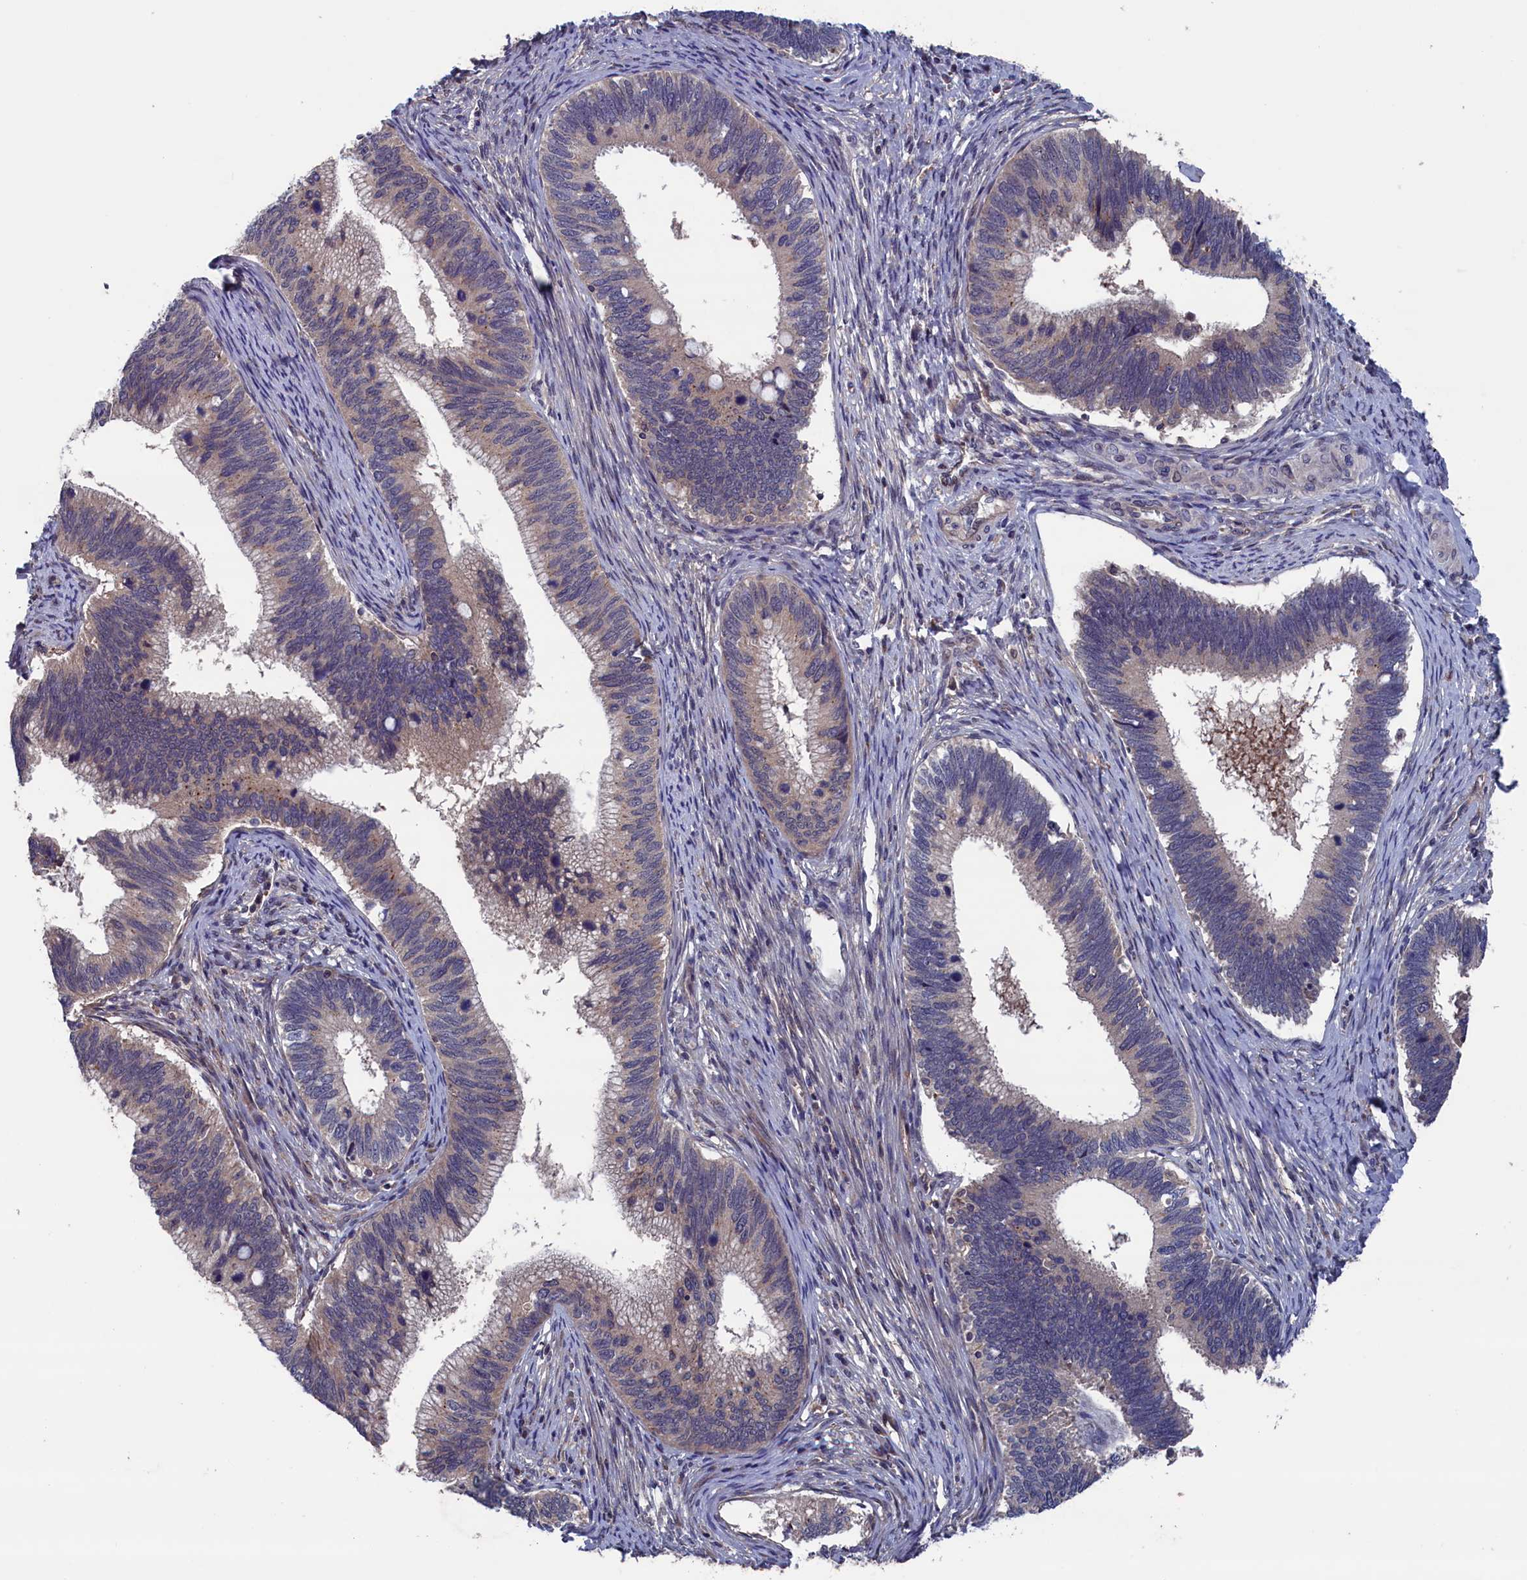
{"staining": {"intensity": "weak", "quantity": "25%-75%", "location": "cytoplasmic/membranous"}, "tissue": "cervical cancer", "cell_type": "Tumor cells", "image_type": "cancer", "snomed": [{"axis": "morphology", "description": "Adenocarcinoma, NOS"}, {"axis": "topography", "description": "Cervix"}], "caption": "A high-resolution micrograph shows immunohistochemistry (IHC) staining of adenocarcinoma (cervical), which reveals weak cytoplasmic/membranous positivity in approximately 25%-75% of tumor cells. Using DAB (3,3'-diaminobenzidine) (brown) and hematoxylin (blue) stains, captured at high magnification using brightfield microscopy.", "gene": "SPATA13", "patient": {"sex": "female", "age": 42}}